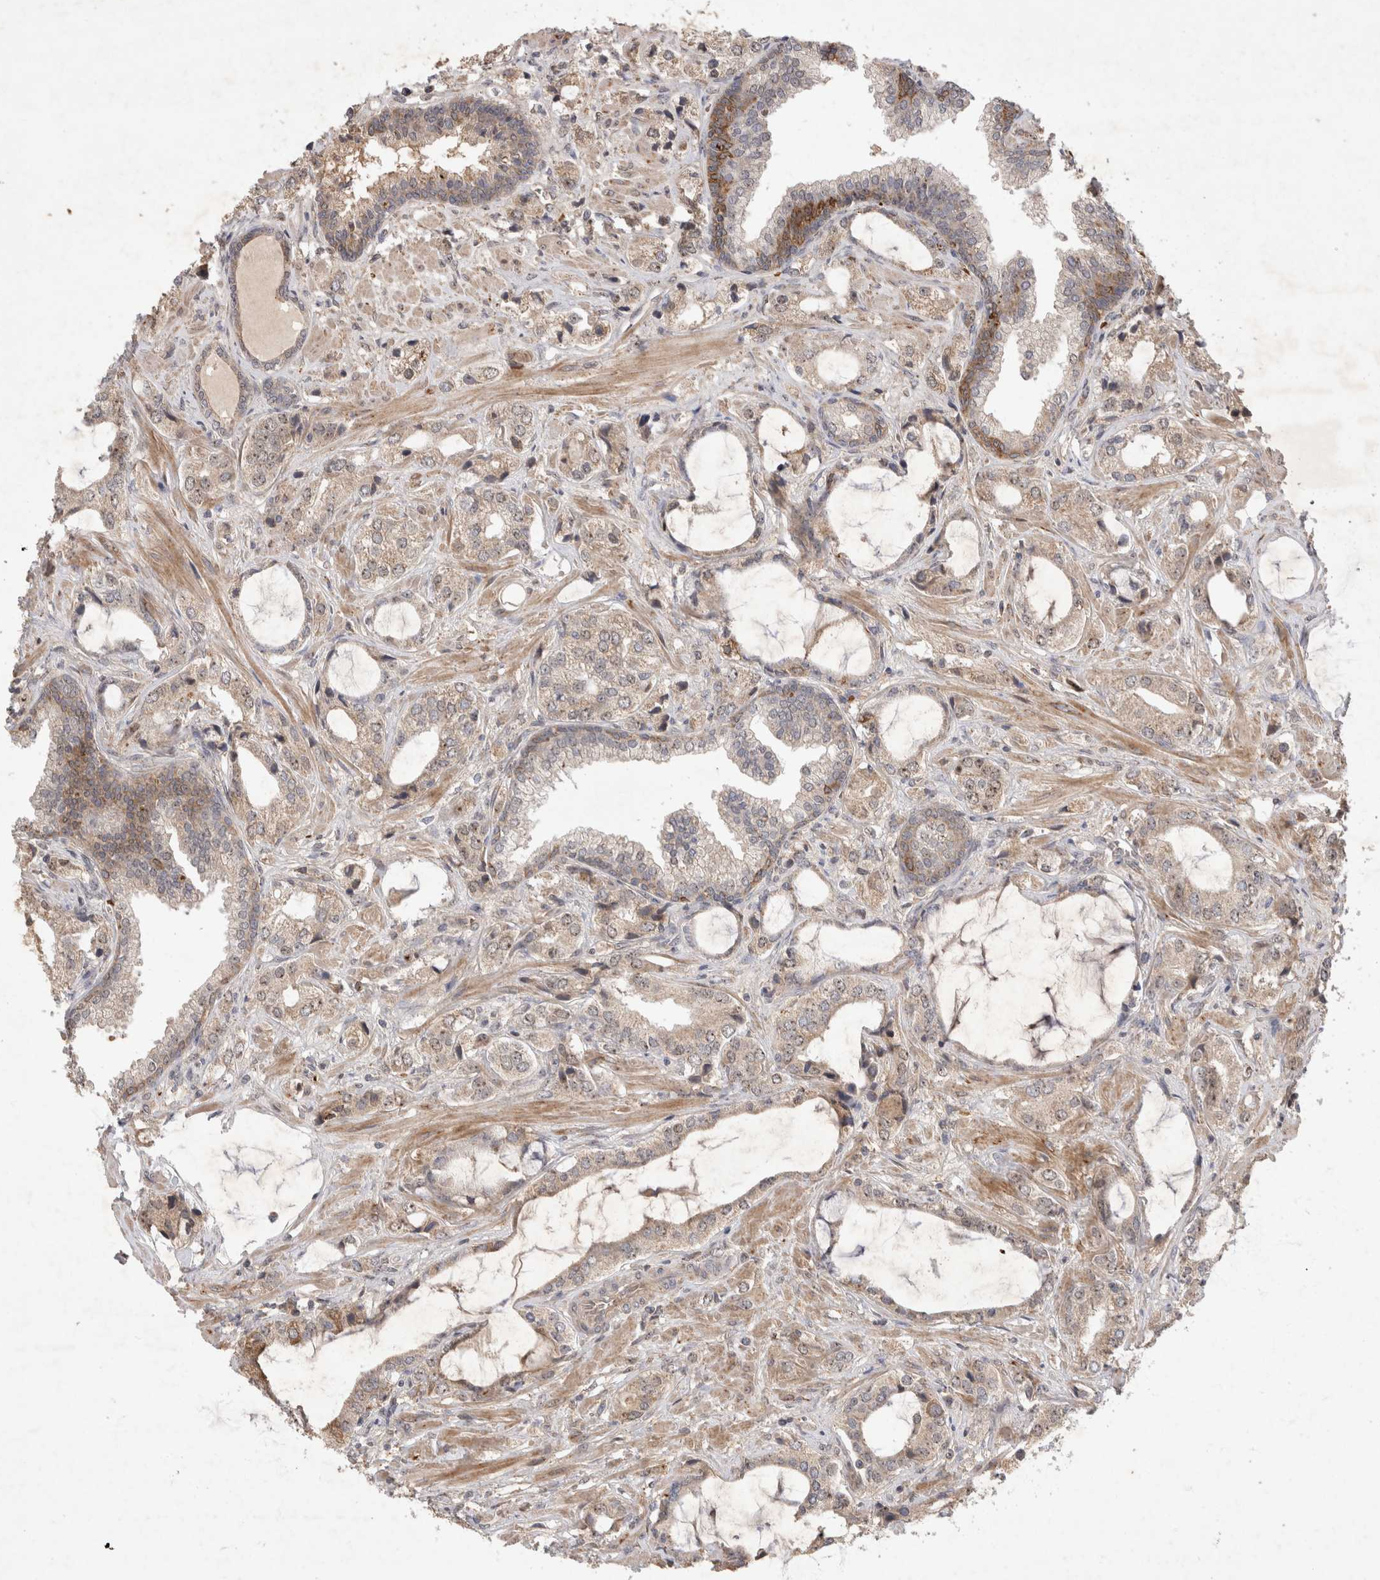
{"staining": {"intensity": "weak", "quantity": ">75%", "location": "cytoplasmic/membranous"}, "tissue": "prostate cancer", "cell_type": "Tumor cells", "image_type": "cancer", "snomed": [{"axis": "morphology", "description": "Adenocarcinoma, High grade"}, {"axis": "topography", "description": "Prostate"}], "caption": "Immunohistochemistry photomicrograph of neoplastic tissue: prostate cancer (adenocarcinoma (high-grade)) stained using immunohistochemistry displays low levels of weak protein expression localized specifically in the cytoplasmic/membranous of tumor cells, appearing as a cytoplasmic/membranous brown color.", "gene": "FAM221A", "patient": {"sex": "male", "age": 66}}